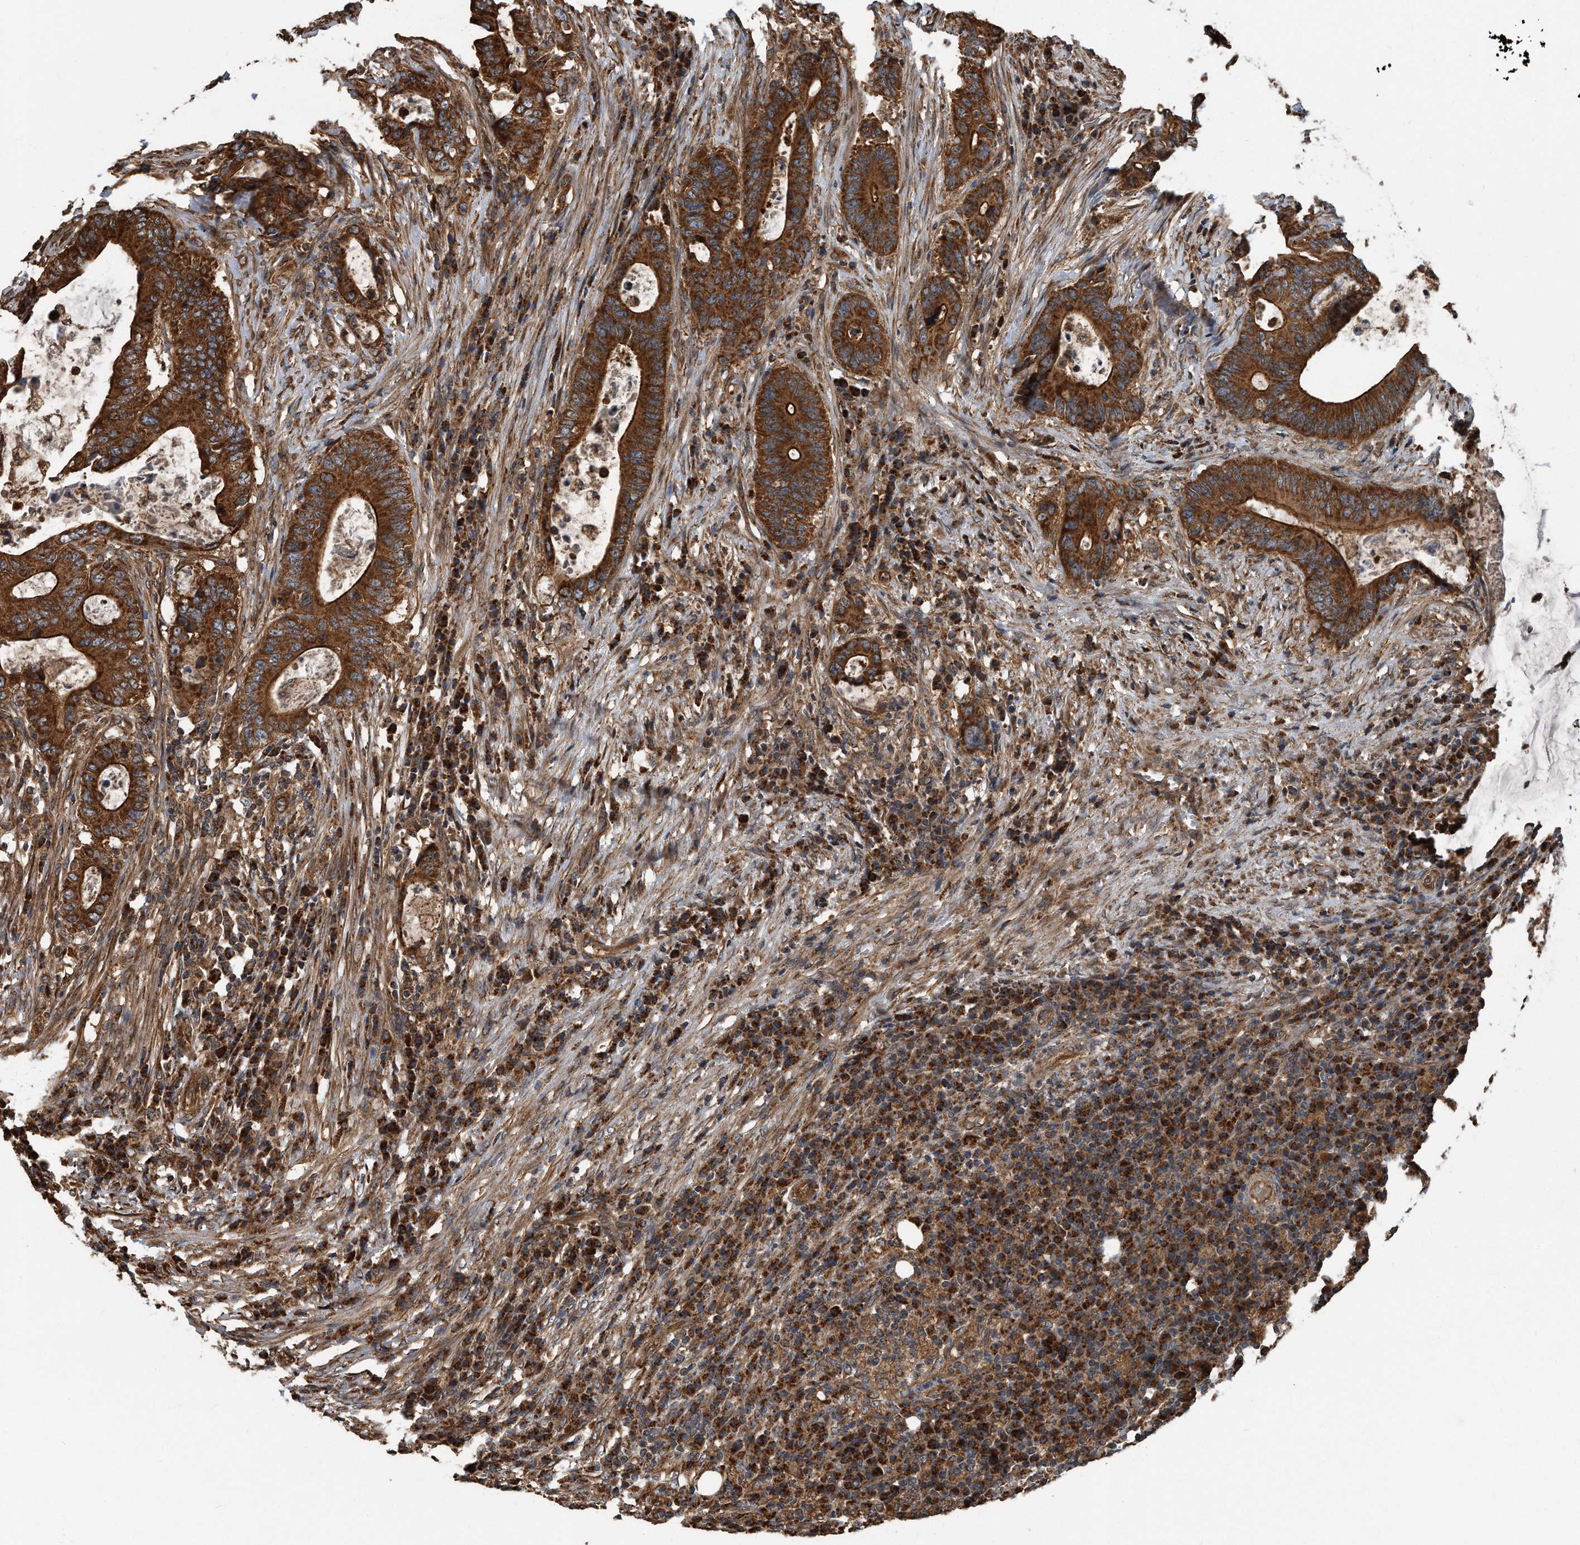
{"staining": {"intensity": "strong", "quantity": ">75%", "location": "cytoplasmic/membranous"}, "tissue": "colorectal cancer", "cell_type": "Tumor cells", "image_type": "cancer", "snomed": [{"axis": "morphology", "description": "Adenocarcinoma, NOS"}, {"axis": "topography", "description": "Colon"}], "caption": "Adenocarcinoma (colorectal) stained for a protein reveals strong cytoplasmic/membranous positivity in tumor cells.", "gene": "FAM136A", "patient": {"sex": "male", "age": 83}}